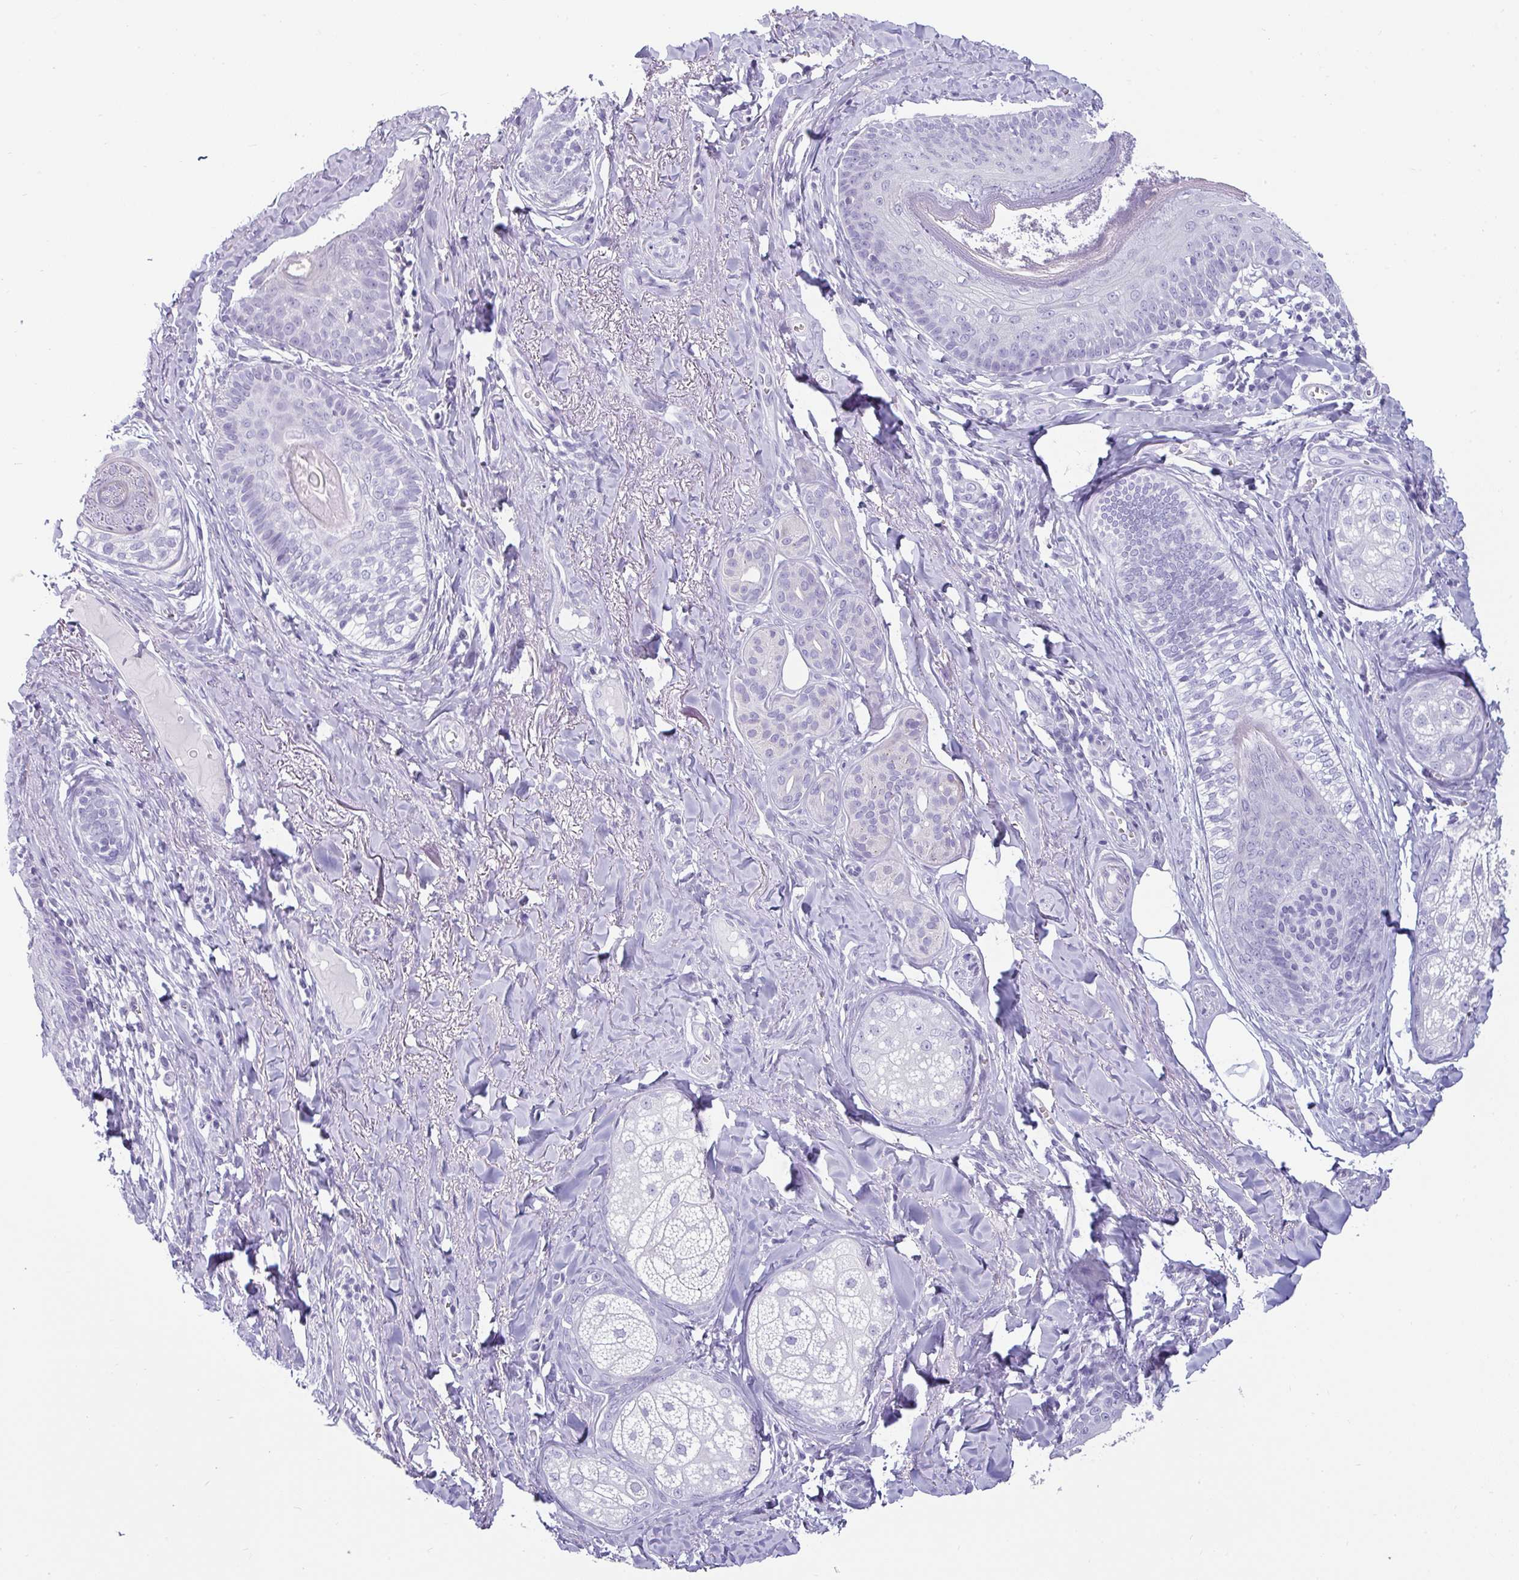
{"staining": {"intensity": "negative", "quantity": "none", "location": "none"}, "tissue": "skin cancer", "cell_type": "Tumor cells", "image_type": "cancer", "snomed": [{"axis": "morphology", "description": "Basal cell carcinoma"}, {"axis": "topography", "description": "Skin"}], "caption": "Immunohistochemistry (IHC) of skin cancer shows no expression in tumor cells.", "gene": "VCY1B", "patient": {"sex": "male", "age": 62}}